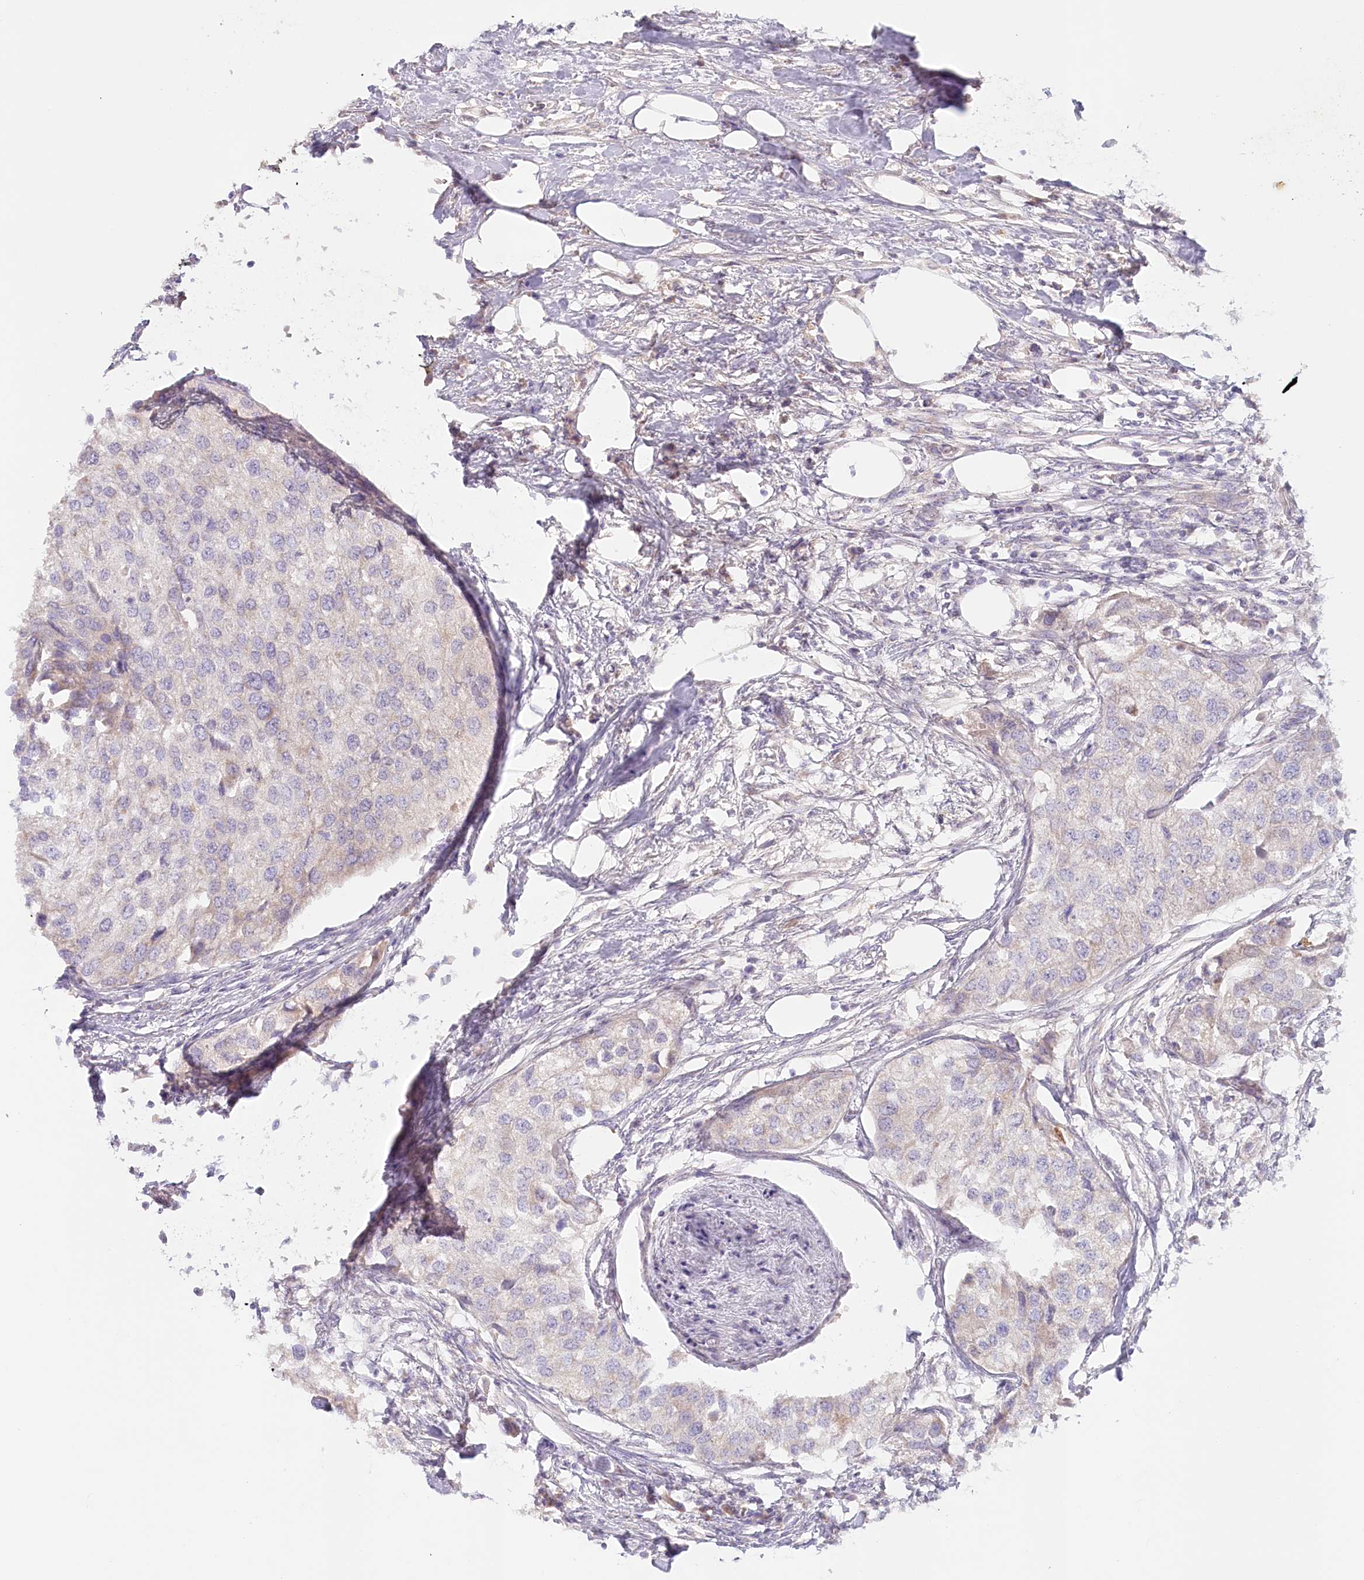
{"staining": {"intensity": "negative", "quantity": "none", "location": "none"}, "tissue": "urothelial cancer", "cell_type": "Tumor cells", "image_type": "cancer", "snomed": [{"axis": "morphology", "description": "Urothelial carcinoma, High grade"}, {"axis": "topography", "description": "Urinary bladder"}], "caption": "The IHC micrograph has no significant positivity in tumor cells of urothelial cancer tissue. (Stains: DAB (3,3'-diaminobenzidine) IHC with hematoxylin counter stain, Microscopy: brightfield microscopy at high magnification).", "gene": "PSAPL1", "patient": {"sex": "male", "age": 64}}